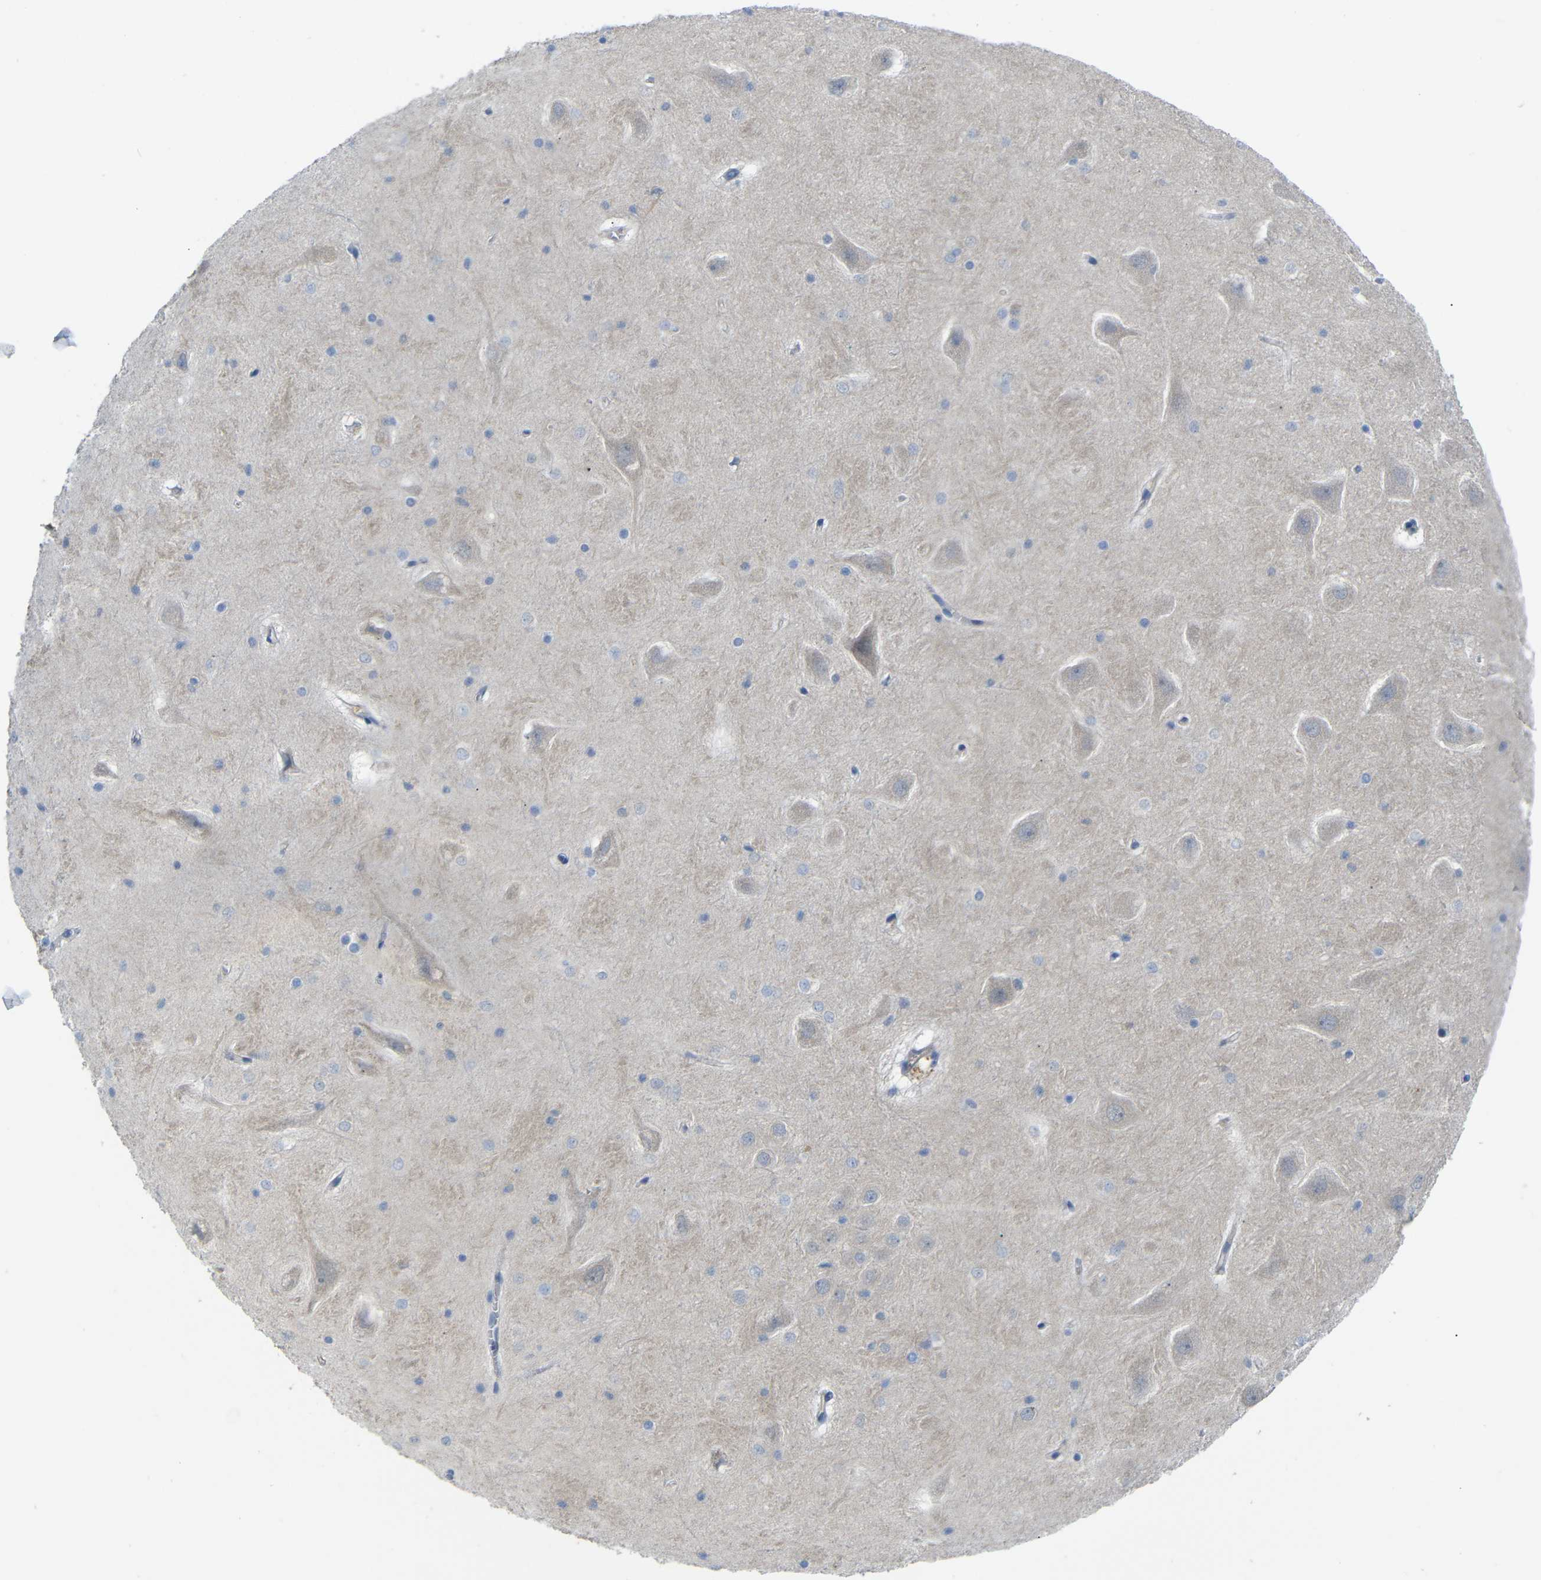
{"staining": {"intensity": "negative", "quantity": "none", "location": "none"}, "tissue": "hippocampus", "cell_type": "Glial cells", "image_type": "normal", "snomed": [{"axis": "morphology", "description": "Normal tissue, NOS"}, {"axis": "topography", "description": "Hippocampus"}], "caption": "Glial cells are negative for brown protein staining in normal hippocampus.", "gene": "TBC1D32", "patient": {"sex": "male", "age": 45}}